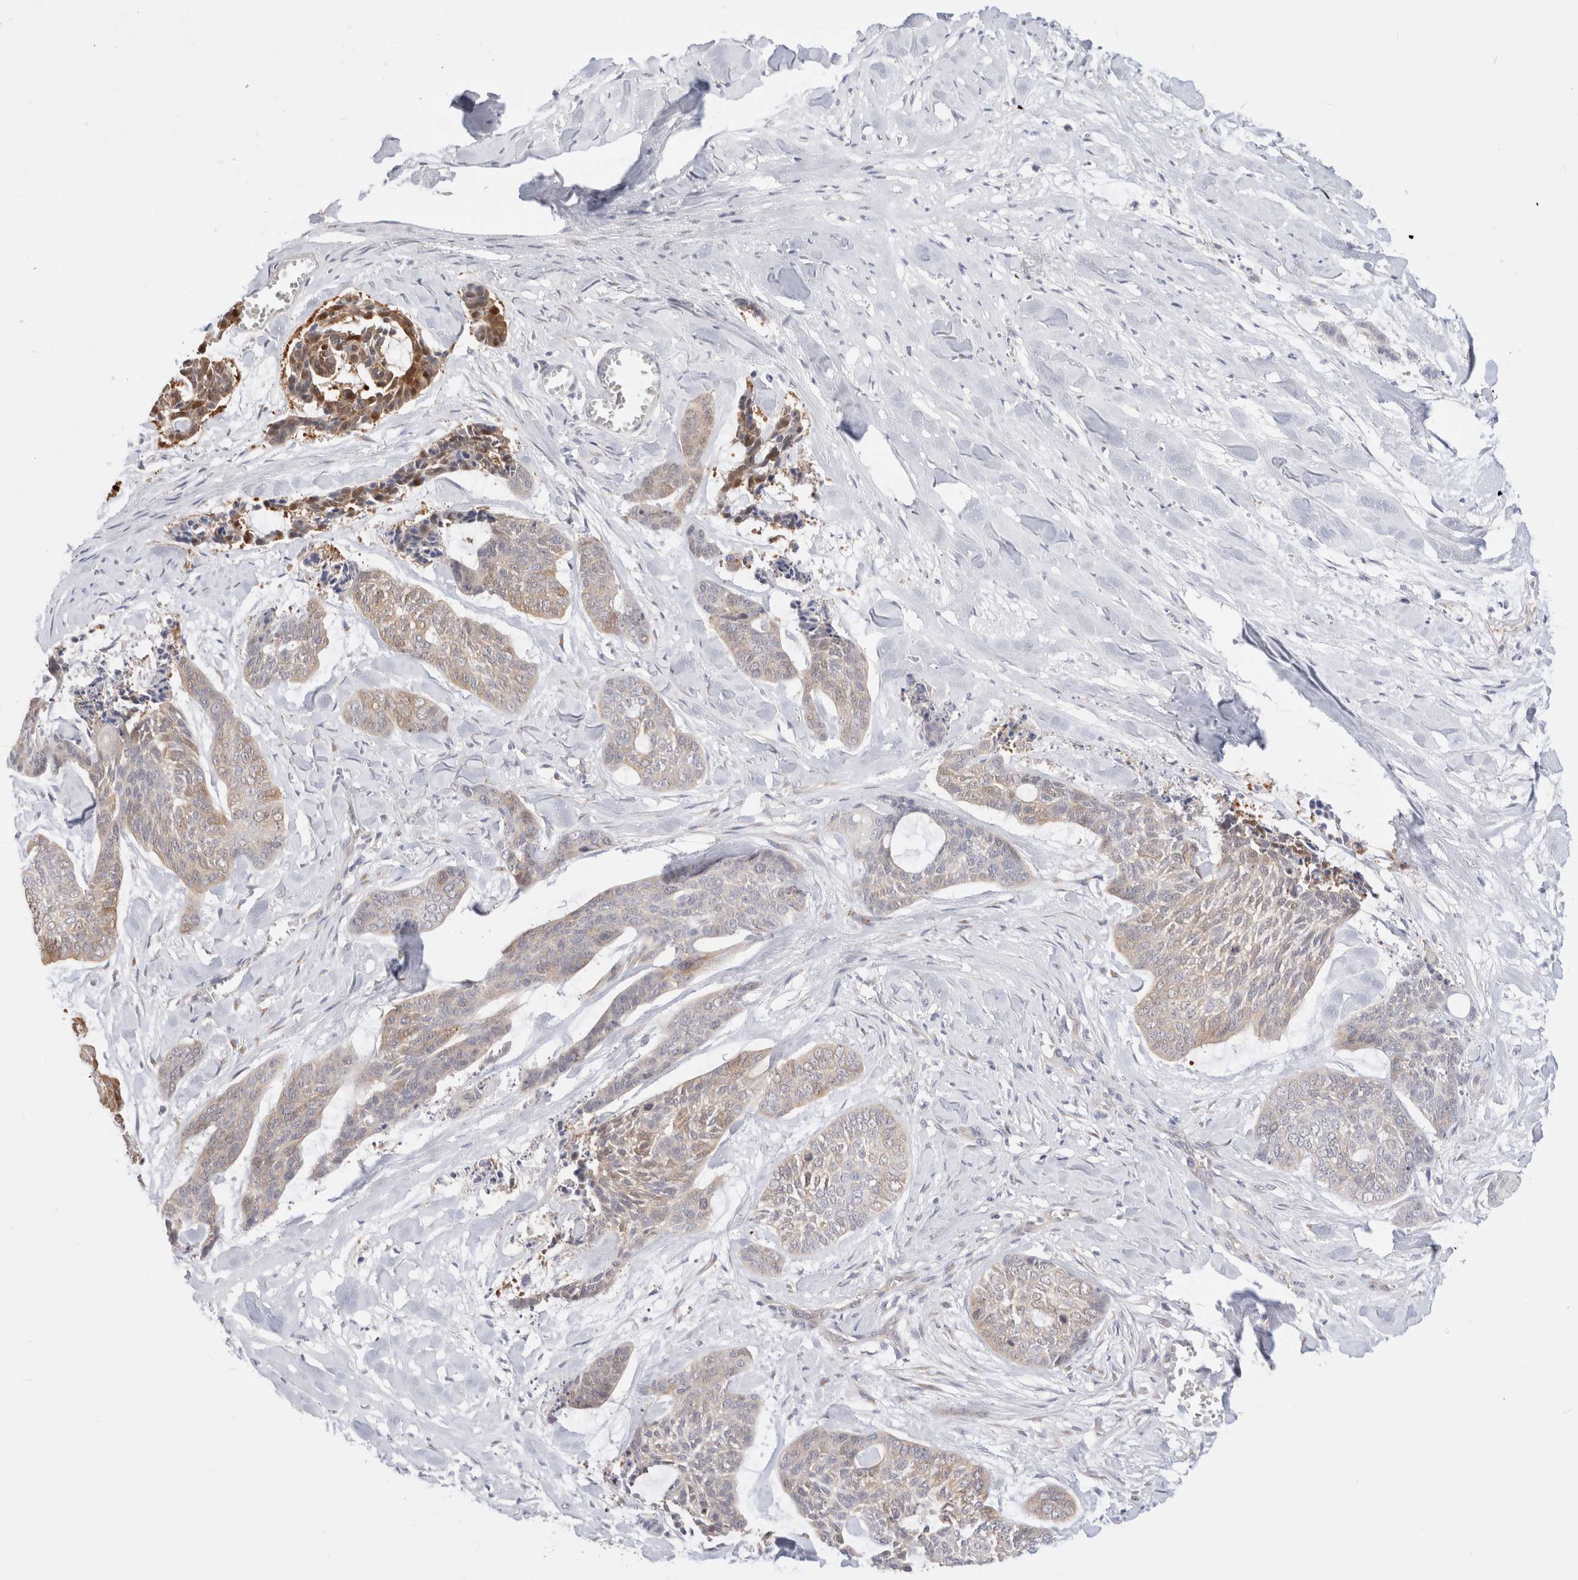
{"staining": {"intensity": "weak", "quantity": "<25%", "location": "cytoplasmic/membranous"}, "tissue": "skin cancer", "cell_type": "Tumor cells", "image_type": "cancer", "snomed": [{"axis": "morphology", "description": "Basal cell carcinoma"}, {"axis": "topography", "description": "Skin"}], "caption": "A micrograph of skin basal cell carcinoma stained for a protein reveals no brown staining in tumor cells. (DAB (3,3'-diaminobenzidine) IHC with hematoxylin counter stain).", "gene": "EFCAB13", "patient": {"sex": "female", "age": 64}}